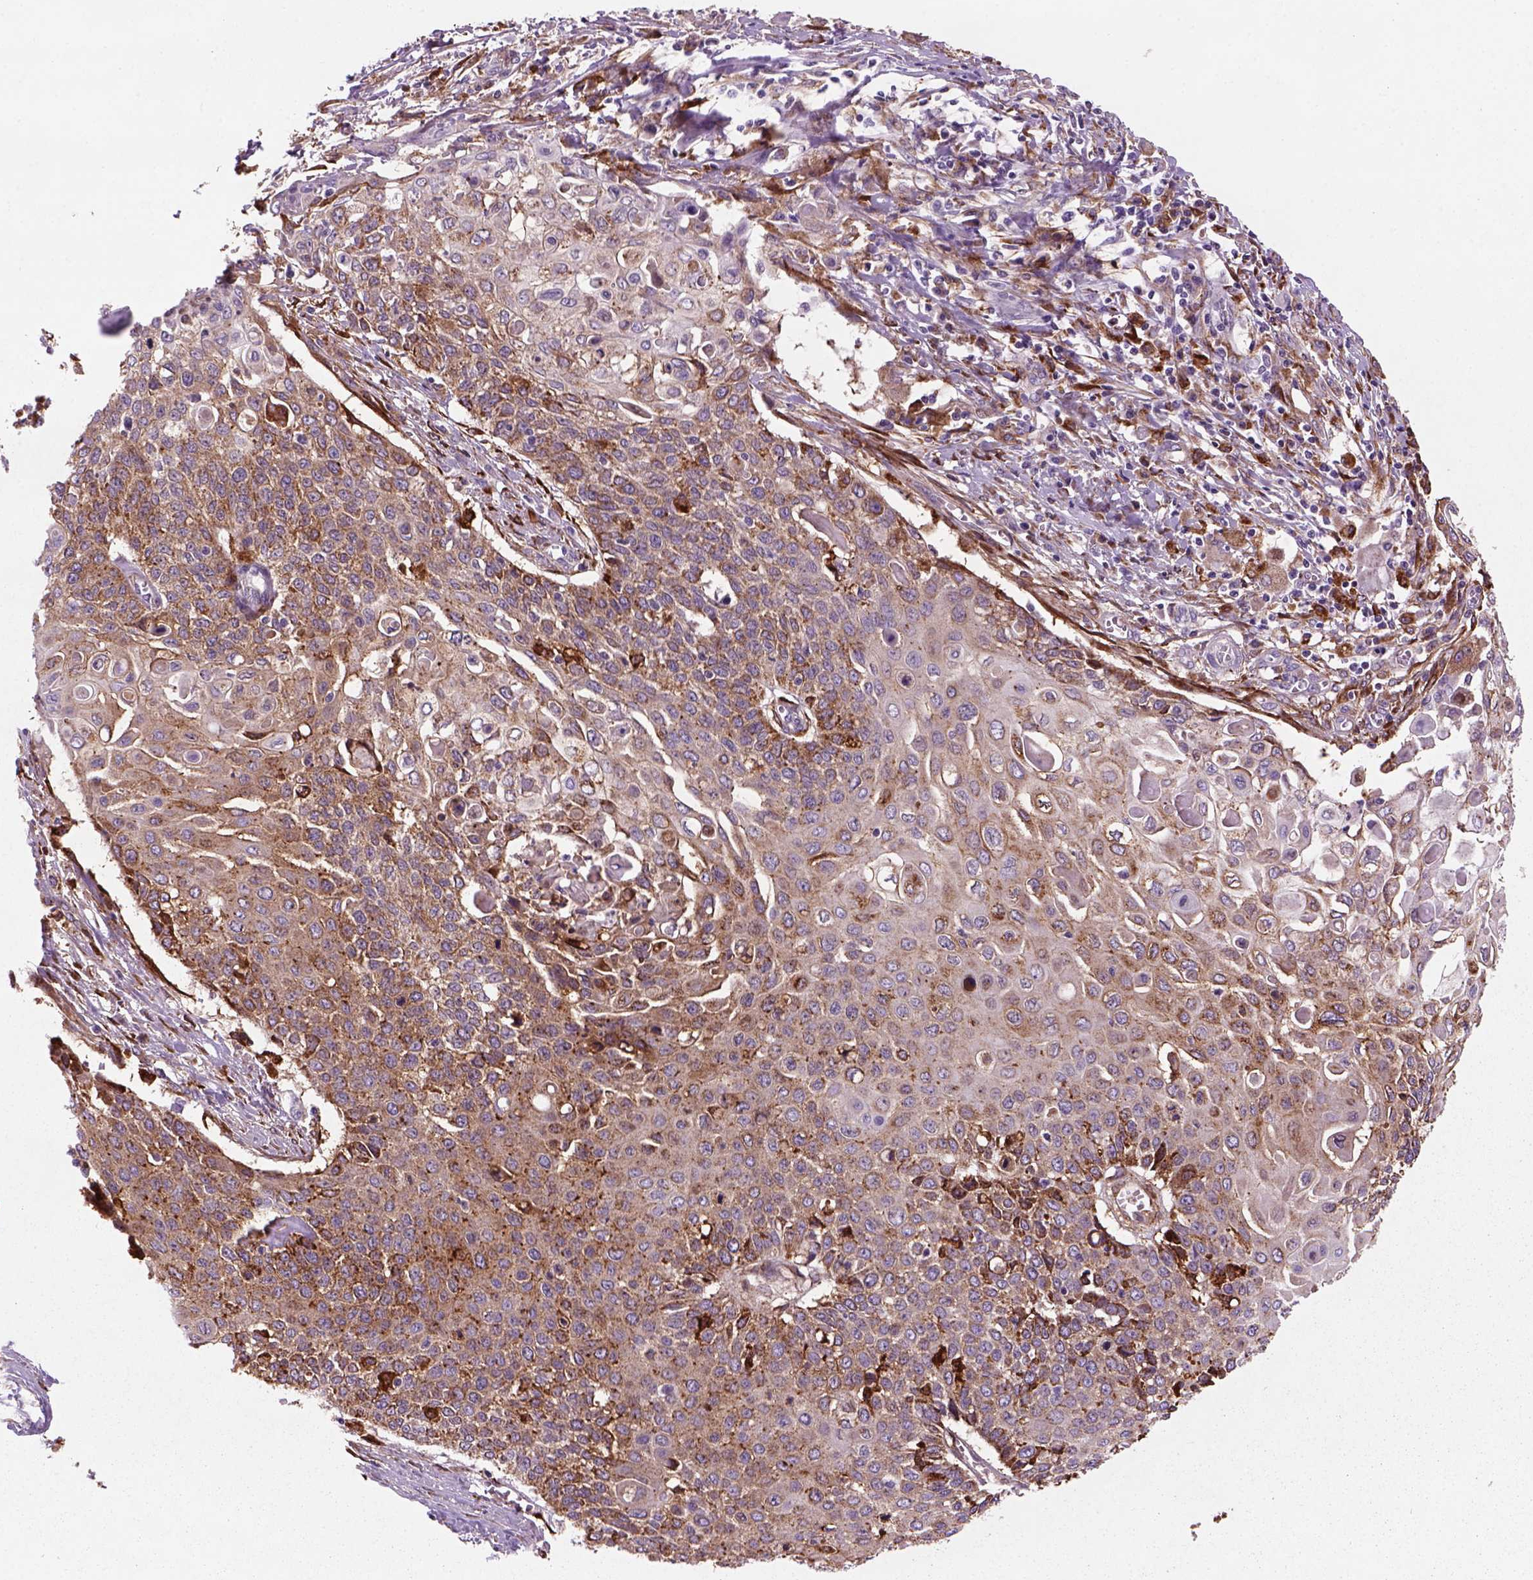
{"staining": {"intensity": "moderate", "quantity": ">75%", "location": "cytoplasmic/membranous"}, "tissue": "cervical cancer", "cell_type": "Tumor cells", "image_type": "cancer", "snomed": [{"axis": "morphology", "description": "Squamous cell carcinoma, NOS"}, {"axis": "topography", "description": "Cervix"}], "caption": "A medium amount of moderate cytoplasmic/membranous expression is present in approximately >75% of tumor cells in cervical cancer tissue. The protein of interest is stained brown, and the nuclei are stained in blue (DAB (3,3'-diaminobenzidine) IHC with brightfield microscopy, high magnification).", "gene": "MARCKS", "patient": {"sex": "female", "age": 39}}